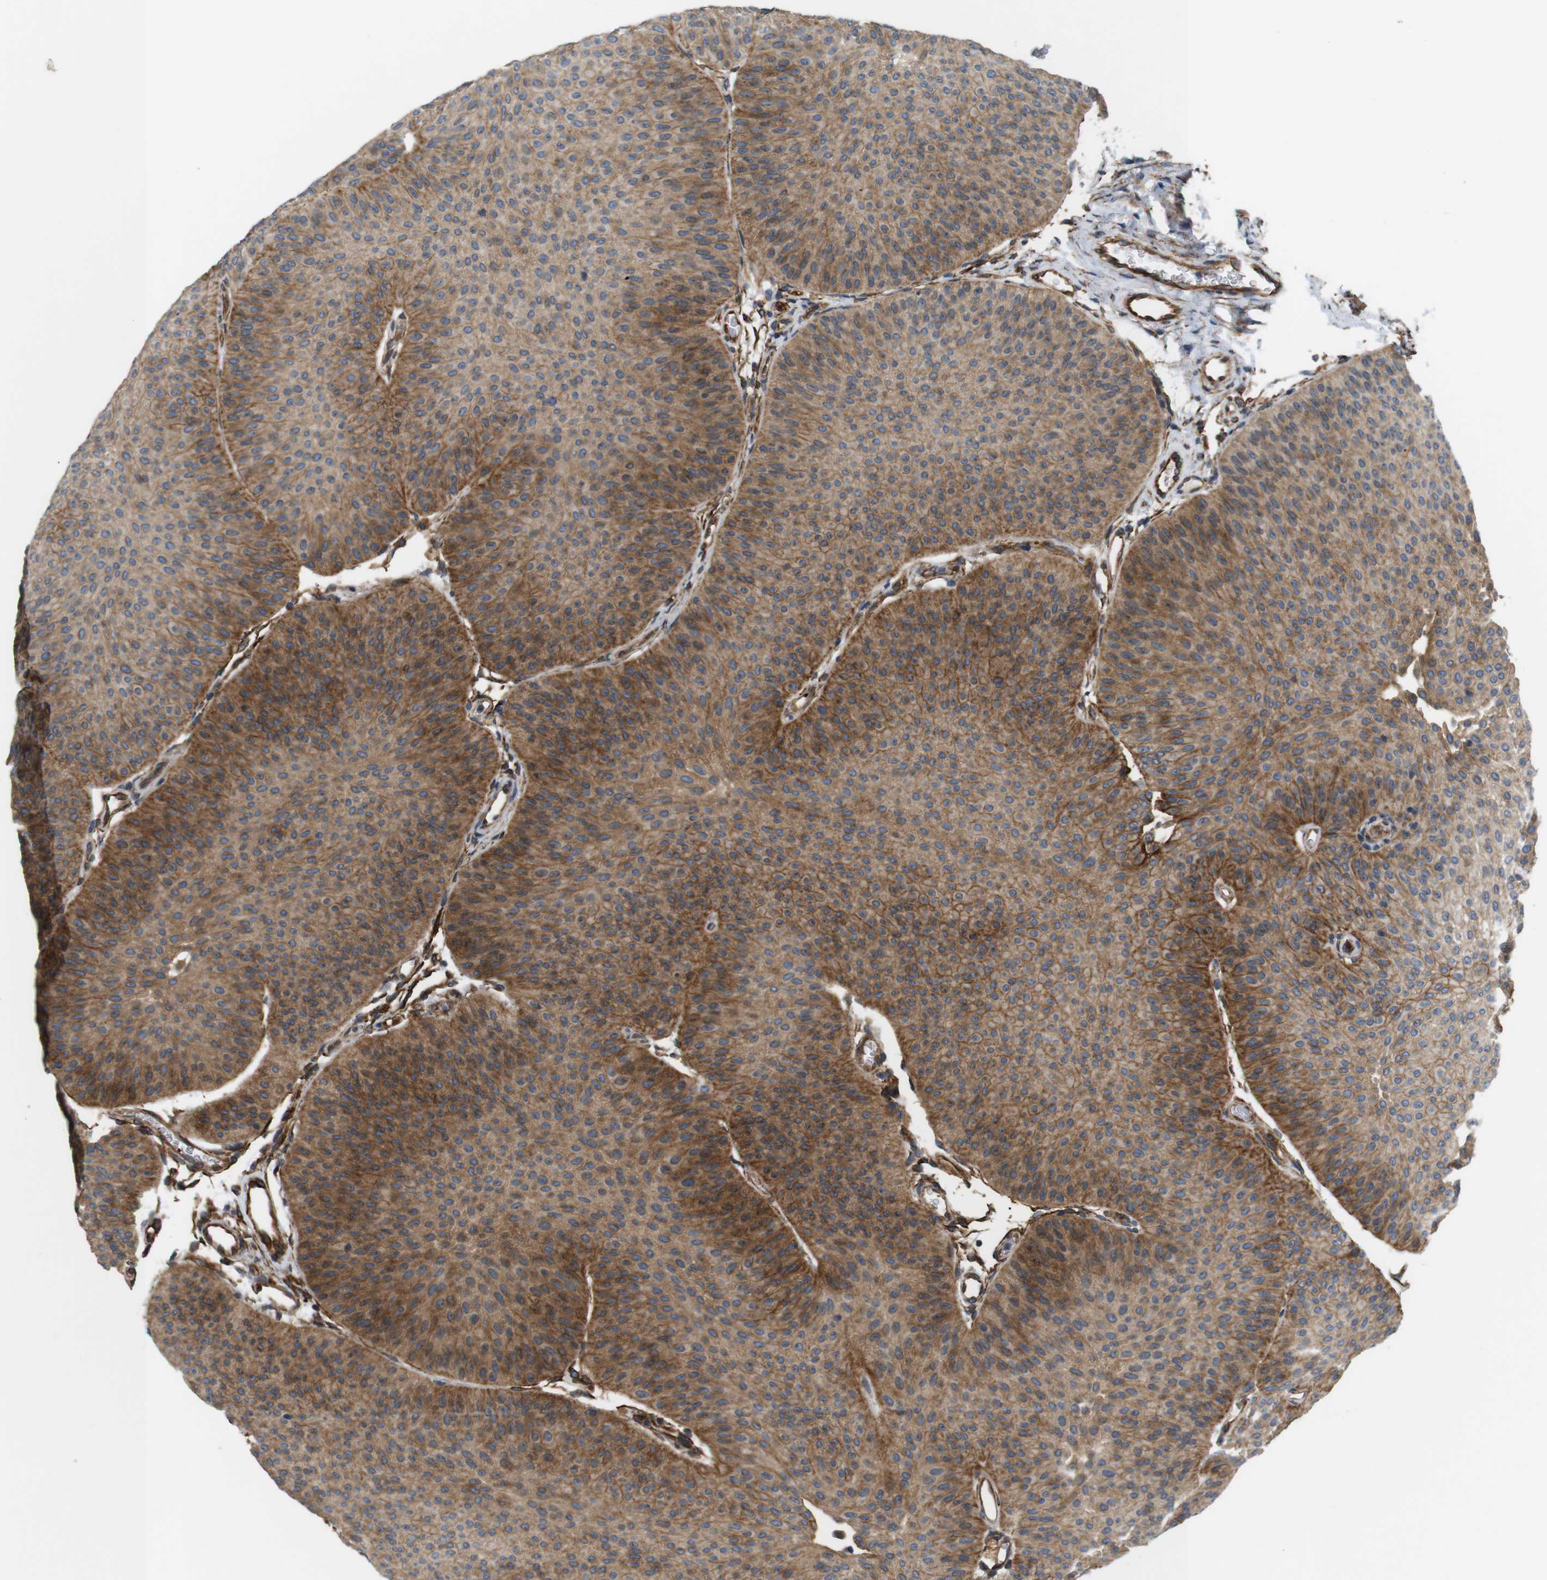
{"staining": {"intensity": "moderate", "quantity": ">75%", "location": "cytoplasmic/membranous"}, "tissue": "urothelial cancer", "cell_type": "Tumor cells", "image_type": "cancer", "snomed": [{"axis": "morphology", "description": "Urothelial carcinoma, Low grade"}, {"axis": "topography", "description": "Urinary bladder"}], "caption": "Moderate cytoplasmic/membranous expression for a protein is present in about >75% of tumor cells of low-grade urothelial carcinoma using immunohistochemistry.", "gene": "BVES", "patient": {"sex": "female", "age": 60}}